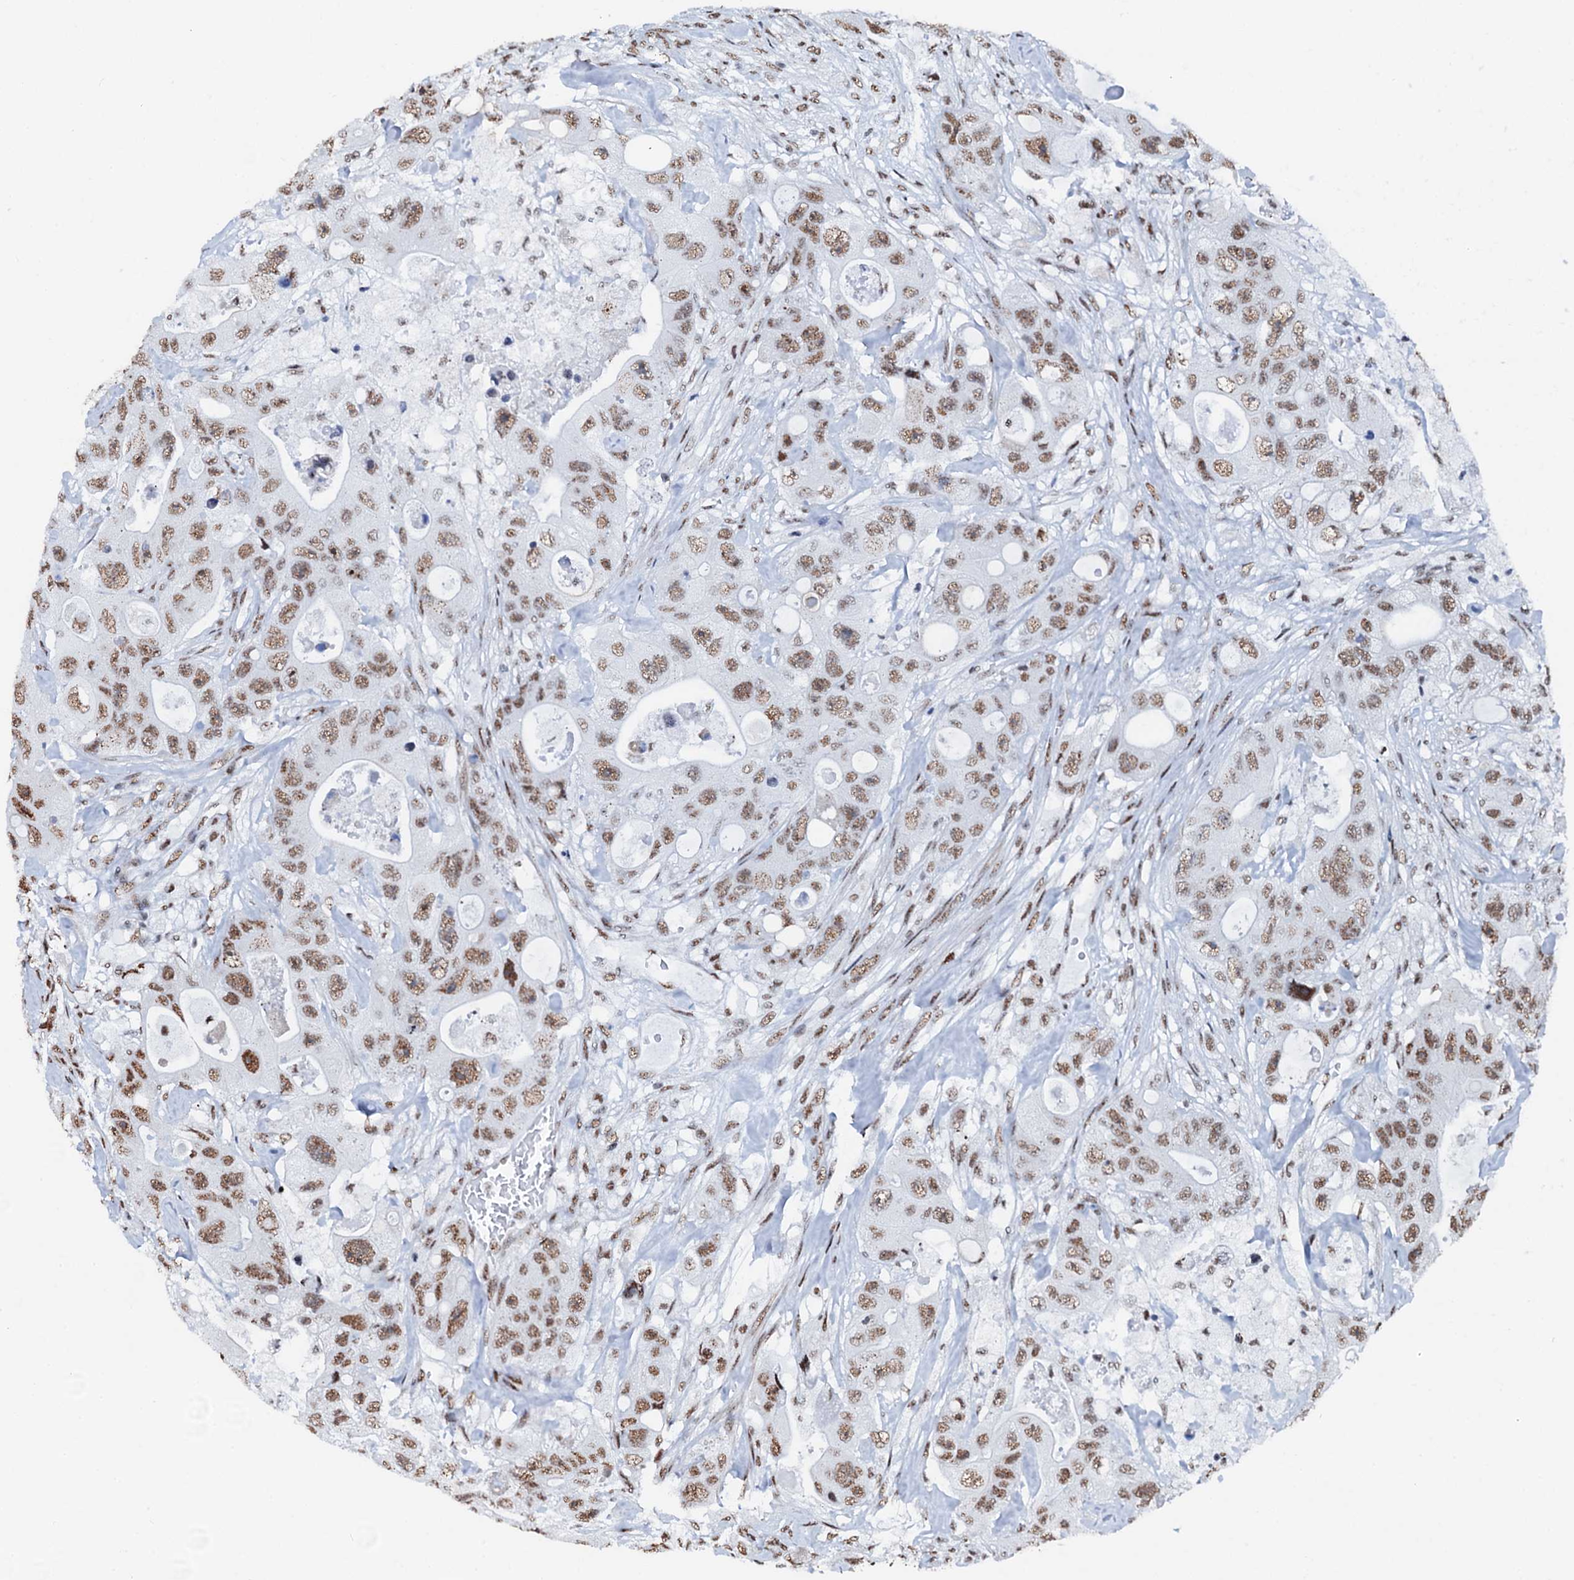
{"staining": {"intensity": "moderate", "quantity": ">75%", "location": "nuclear"}, "tissue": "colorectal cancer", "cell_type": "Tumor cells", "image_type": "cancer", "snomed": [{"axis": "morphology", "description": "Adenocarcinoma, NOS"}, {"axis": "topography", "description": "Colon"}], "caption": "Colorectal cancer tissue exhibits moderate nuclear staining in about >75% of tumor cells (DAB (3,3'-diaminobenzidine) IHC with brightfield microscopy, high magnification).", "gene": "NKAPD1", "patient": {"sex": "female", "age": 46}}